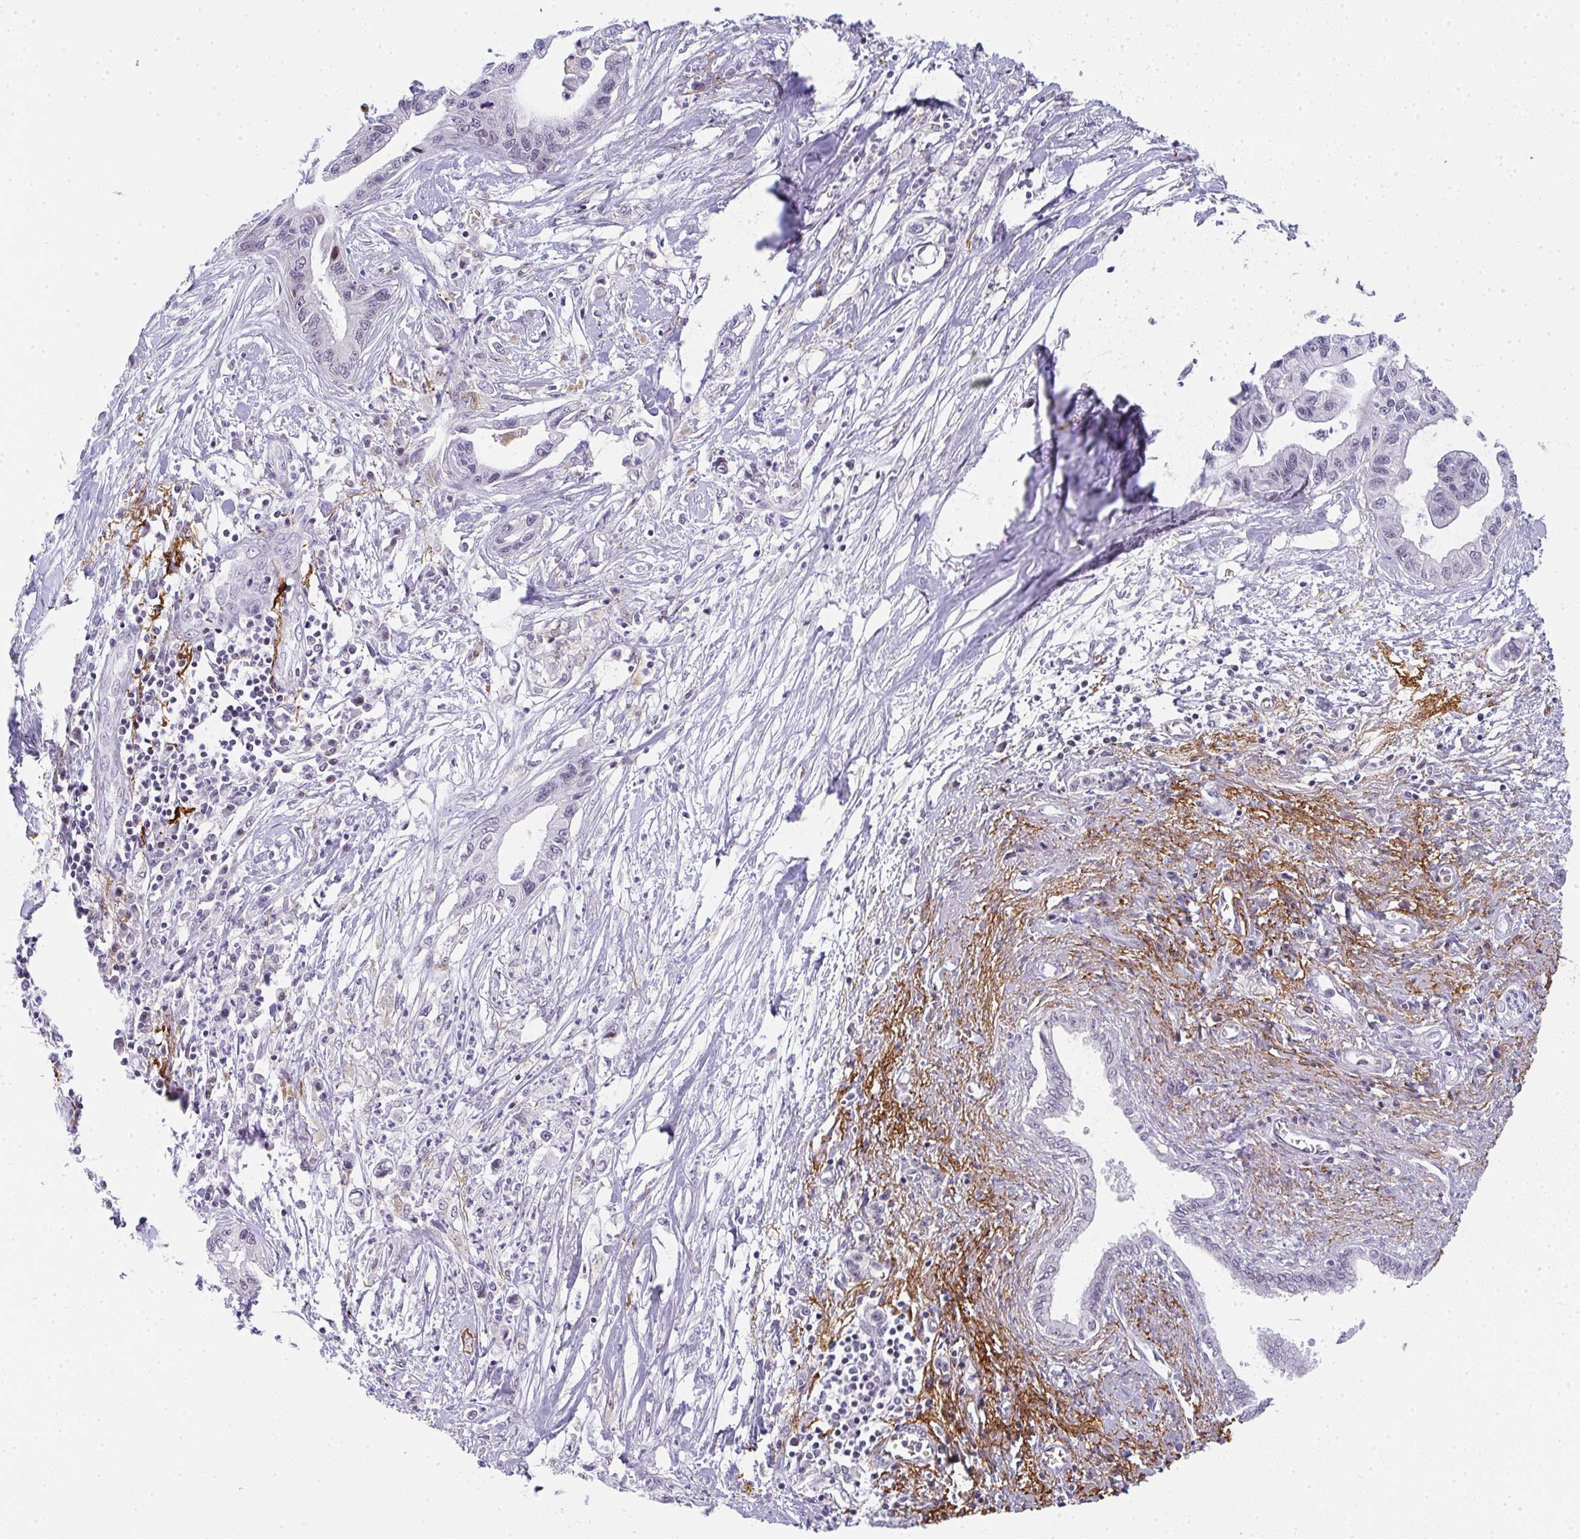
{"staining": {"intensity": "negative", "quantity": "none", "location": "none"}, "tissue": "pancreatic cancer", "cell_type": "Tumor cells", "image_type": "cancer", "snomed": [{"axis": "morphology", "description": "Adenocarcinoma, NOS"}, {"axis": "topography", "description": "Pancreas"}], "caption": "Tumor cells show no significant expression in pancreatic cancer. The staining was performed using DAB to visualize the protein expression in brown, while the nuclei were stained in blue with hematoxylin (Magnification: 20x).", "gene": "TNMD", "patient": {"sex": "male", "age": 61}}